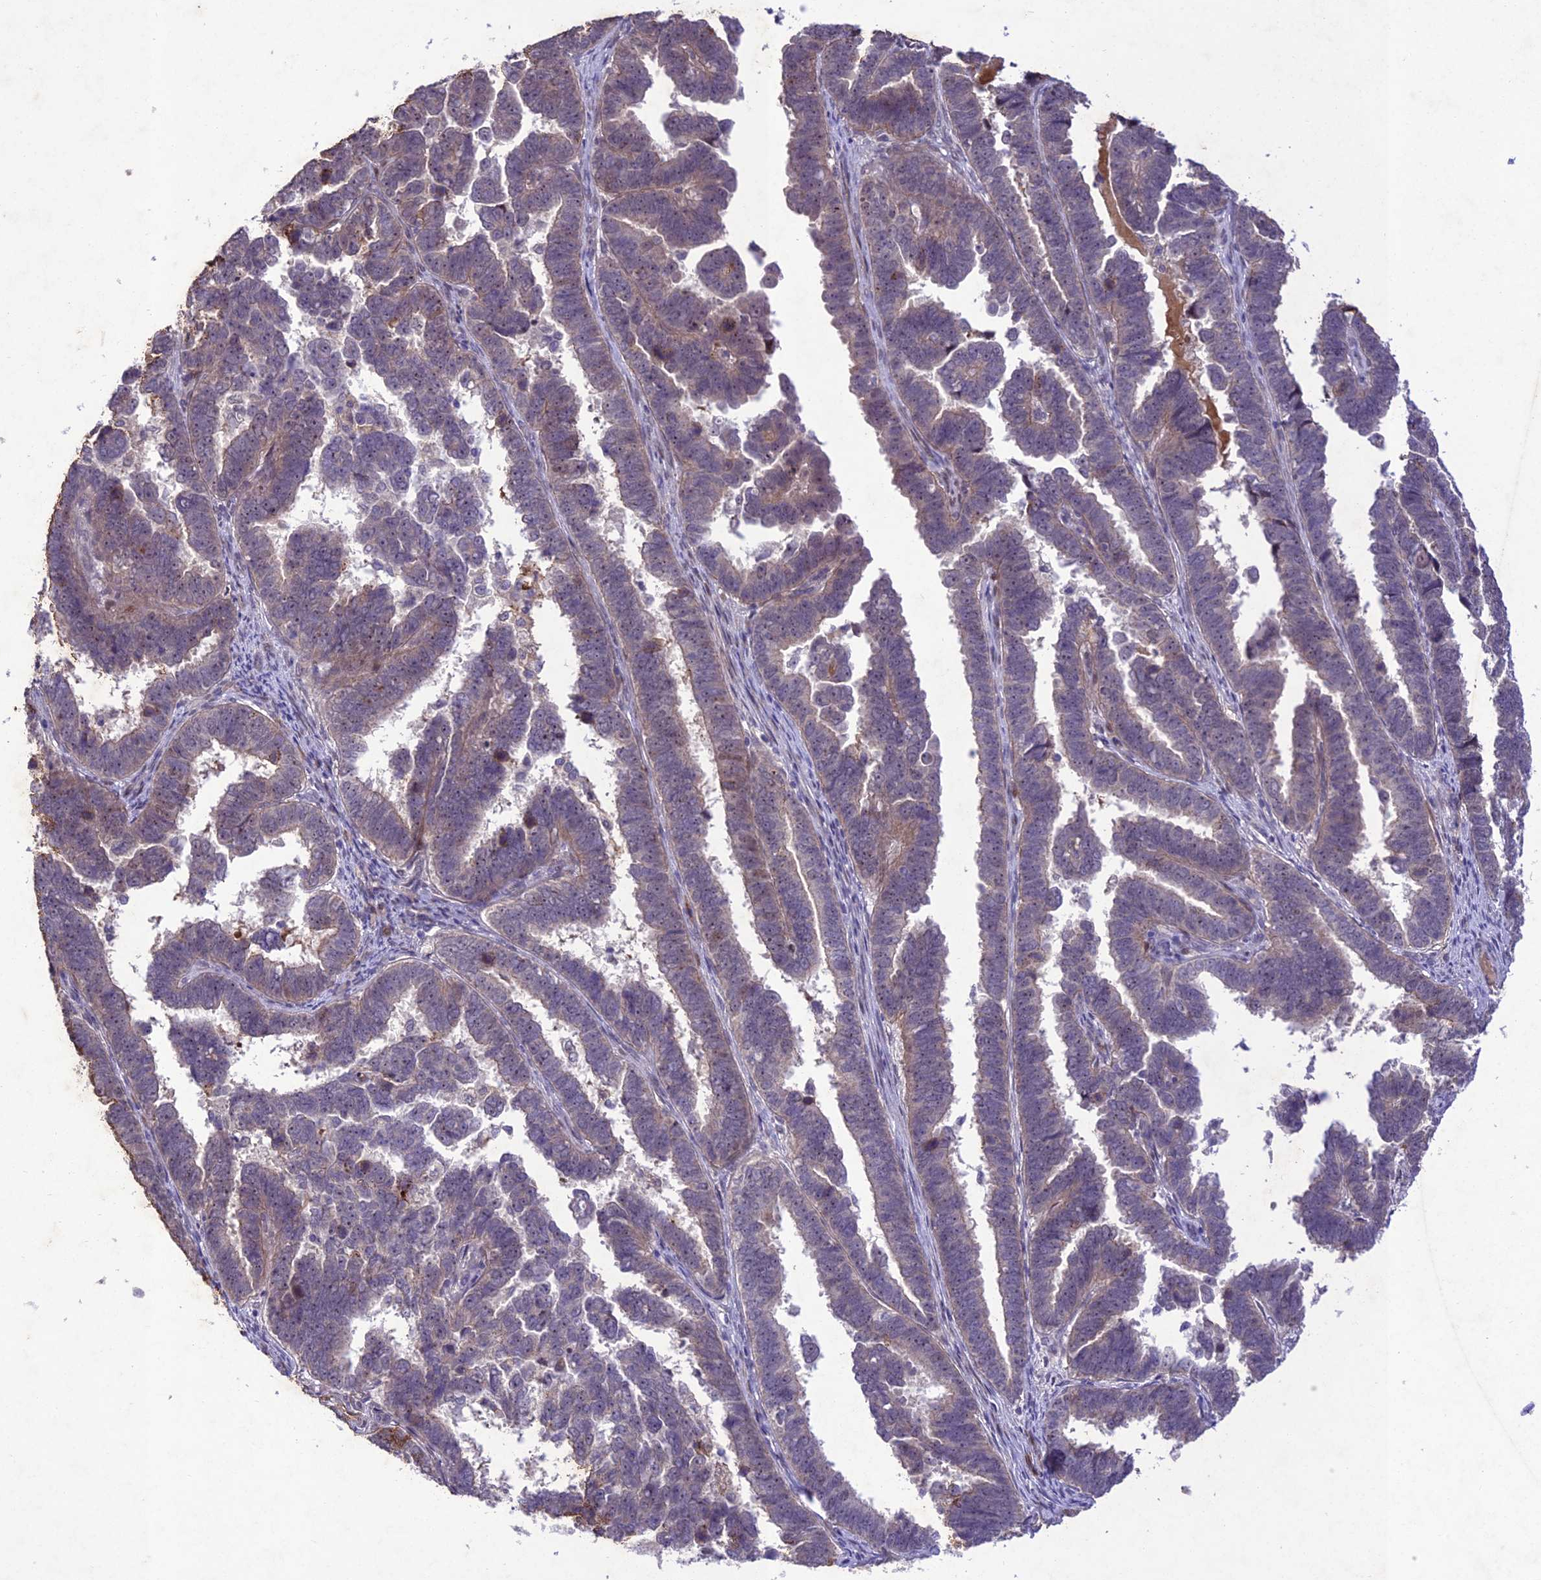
{"staining": {"intensity": "weak", "quantity": "25%-75%", "location": "cytoplasmic/membranous"}, "tissue": "endometrial cancer", "cell_type": "Tumor cells", "image_type": "cancer", "snomed": [{"axis": "morphology", "description": "Adenocarcinoma, NOS"}, {"axis": "topography", "description": "Endometrium"}], "caption": "Immunohistochemistry (IHC) of human endometrial adenocarcinoma shows low levels of weak cytoplasmic/membranous expression in approximately 25%-75% of tumor cells.", "gene": "ANKRD52", "patient": {"sex": "female", "age": 75}}